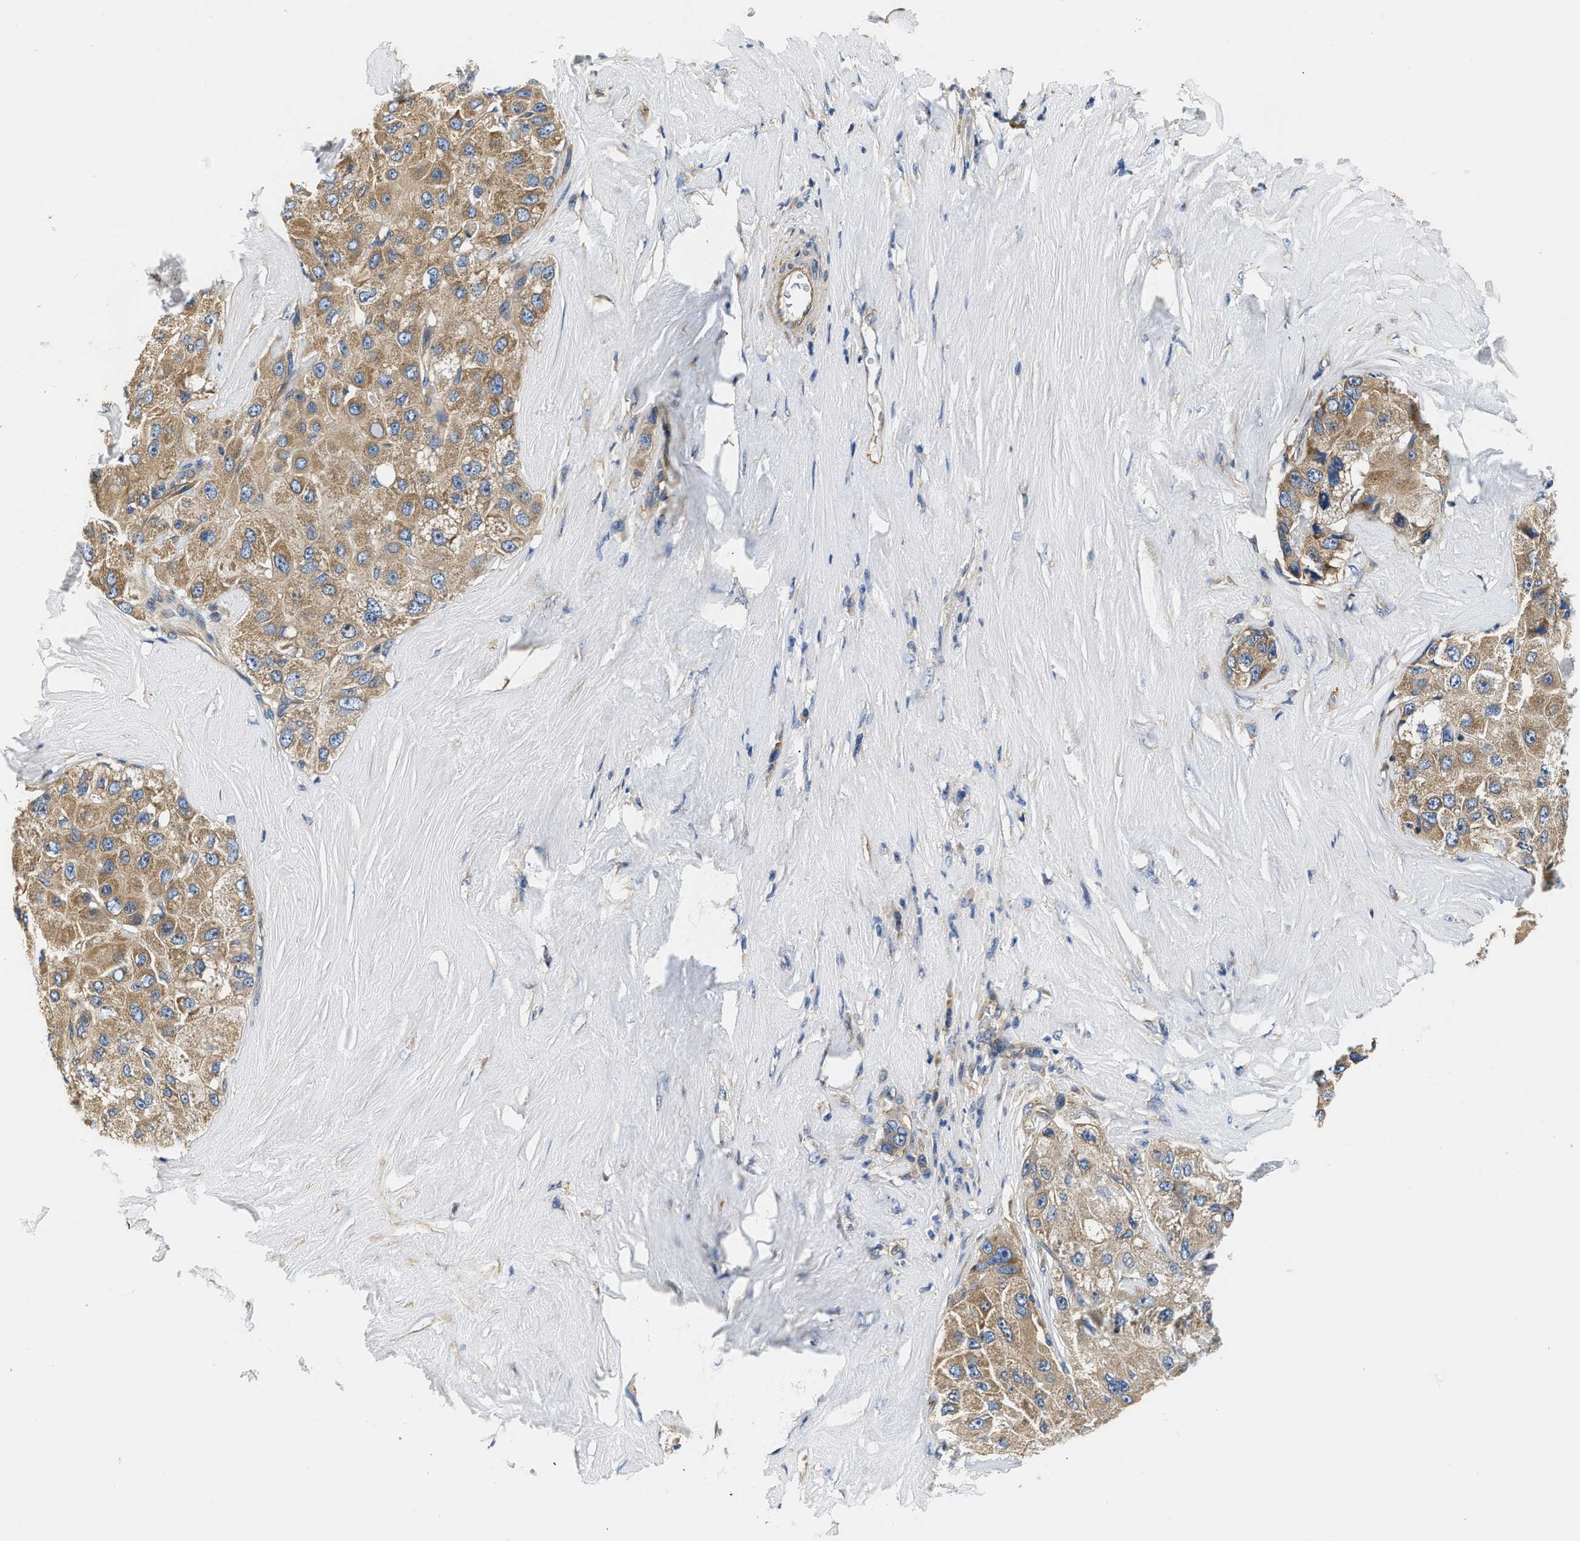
{"staining": {"intensity": "moderate", "quantity": ">75%", "location": "cytoplasmic/membranous"}, "tissue": "liver cancer", "cell_type": "Tumor cells", "image_type": "cancer", "snomed": [{"axis": "morphology", "description": "Carcinoma, Hepatocellular, NOS"}, {"axis": "topography", "description": "Liver"}], "caption": "Tumor cells display moderate cytoplasmic/membranous staining in about >75% of cells in liver hepatocellular carcinoma.", "gene": "CSDE1", "patient": {"sex": "male", "age": 80}}